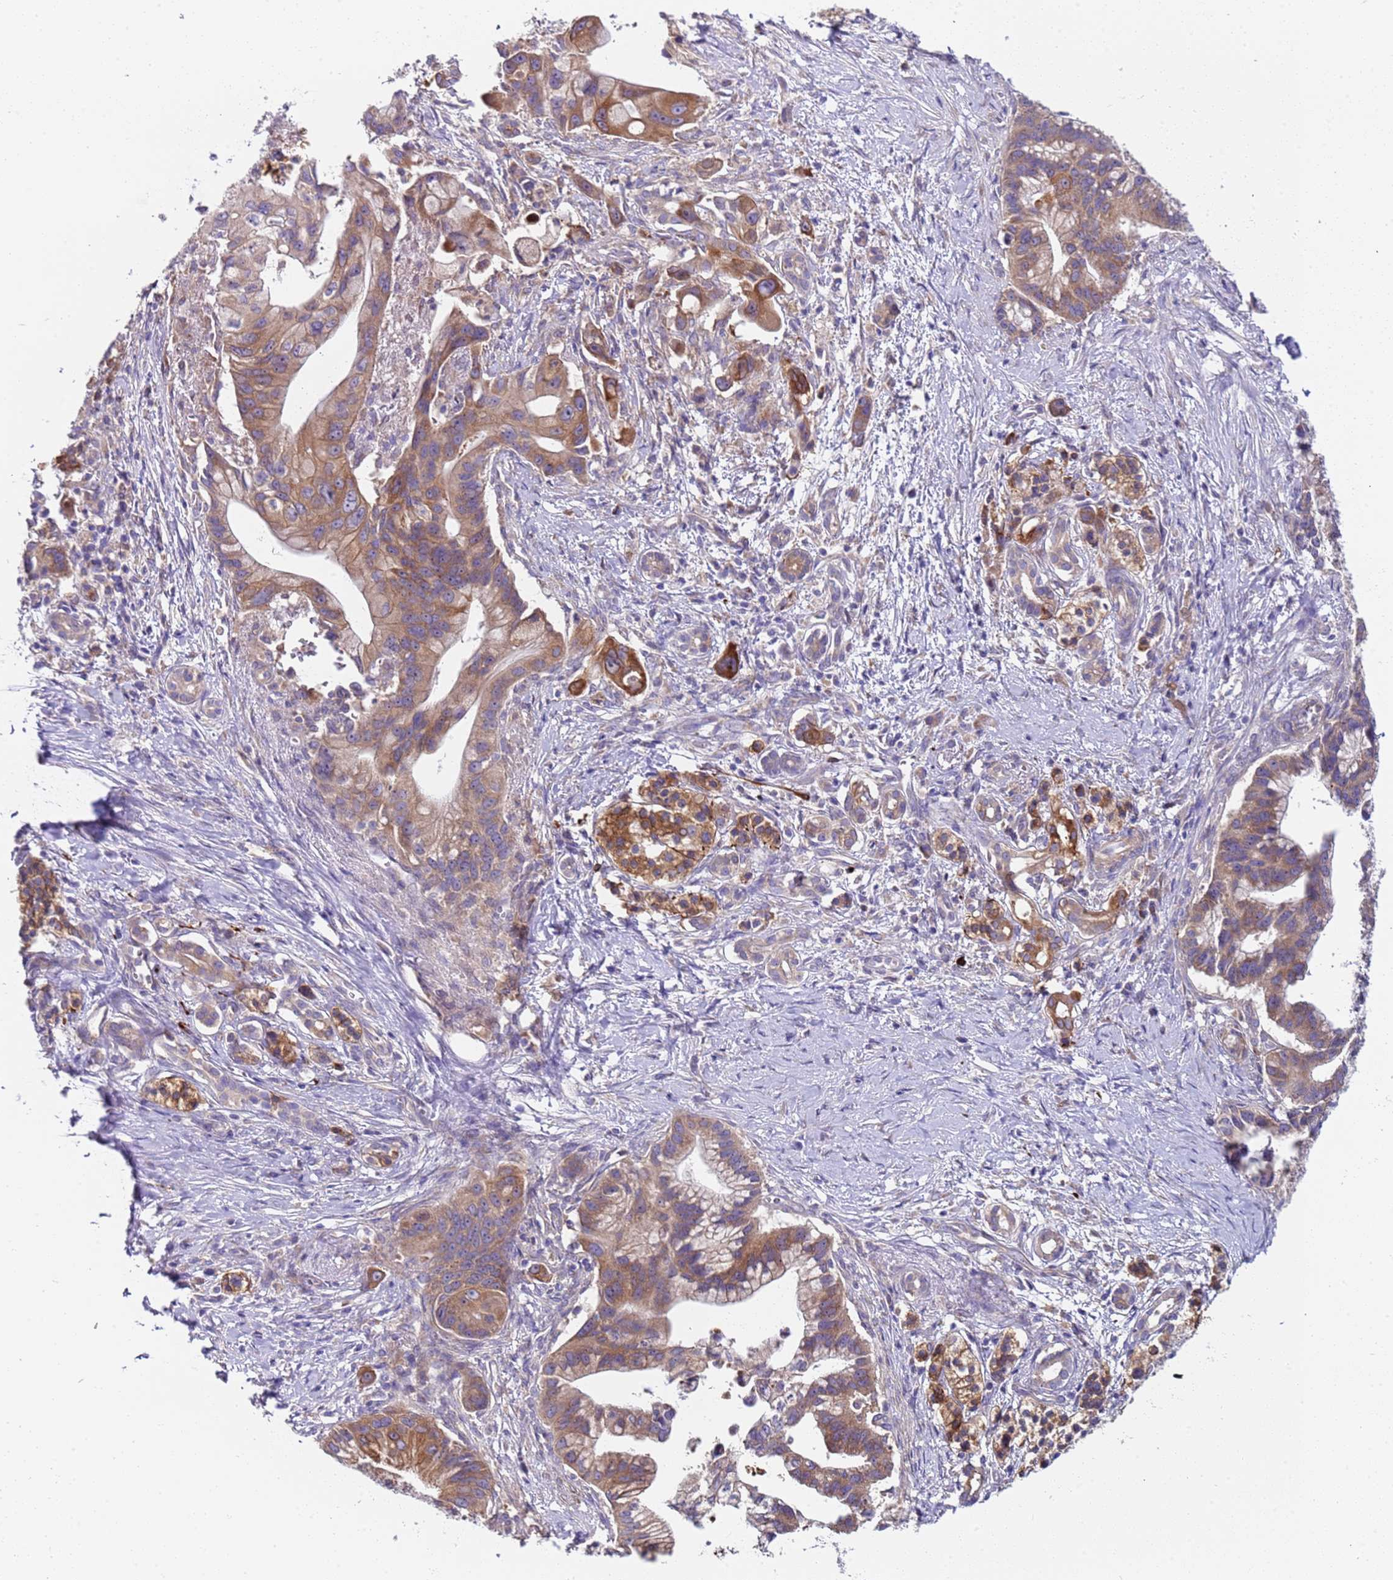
{"staining": {"intensity": "moderate", "quantity": ">75%", "location": "cytoplasmic/membranous"}, "tissue": "pancreatic cancer", "cell_type": "Tumor cells", "image_type": "cancer", "snomed": [{"axis": "morphology", "description": "Adenocarcinoma, NOS"}, {"axis": "topography", "description": "Pancreas"}], "caption": "Brown immunohistochemical staining in adenocarcinoma (pancreatic) exhibits moderate cytoplasmic/membranous staining in about >75% of tumor cells. The staining was performed using DAB, with brown indicating positive protein expression. Nuclei are stained blue with hematoxylin.", "gene": "PAQR7", "patient": {"sex": "male", "age": 68}}